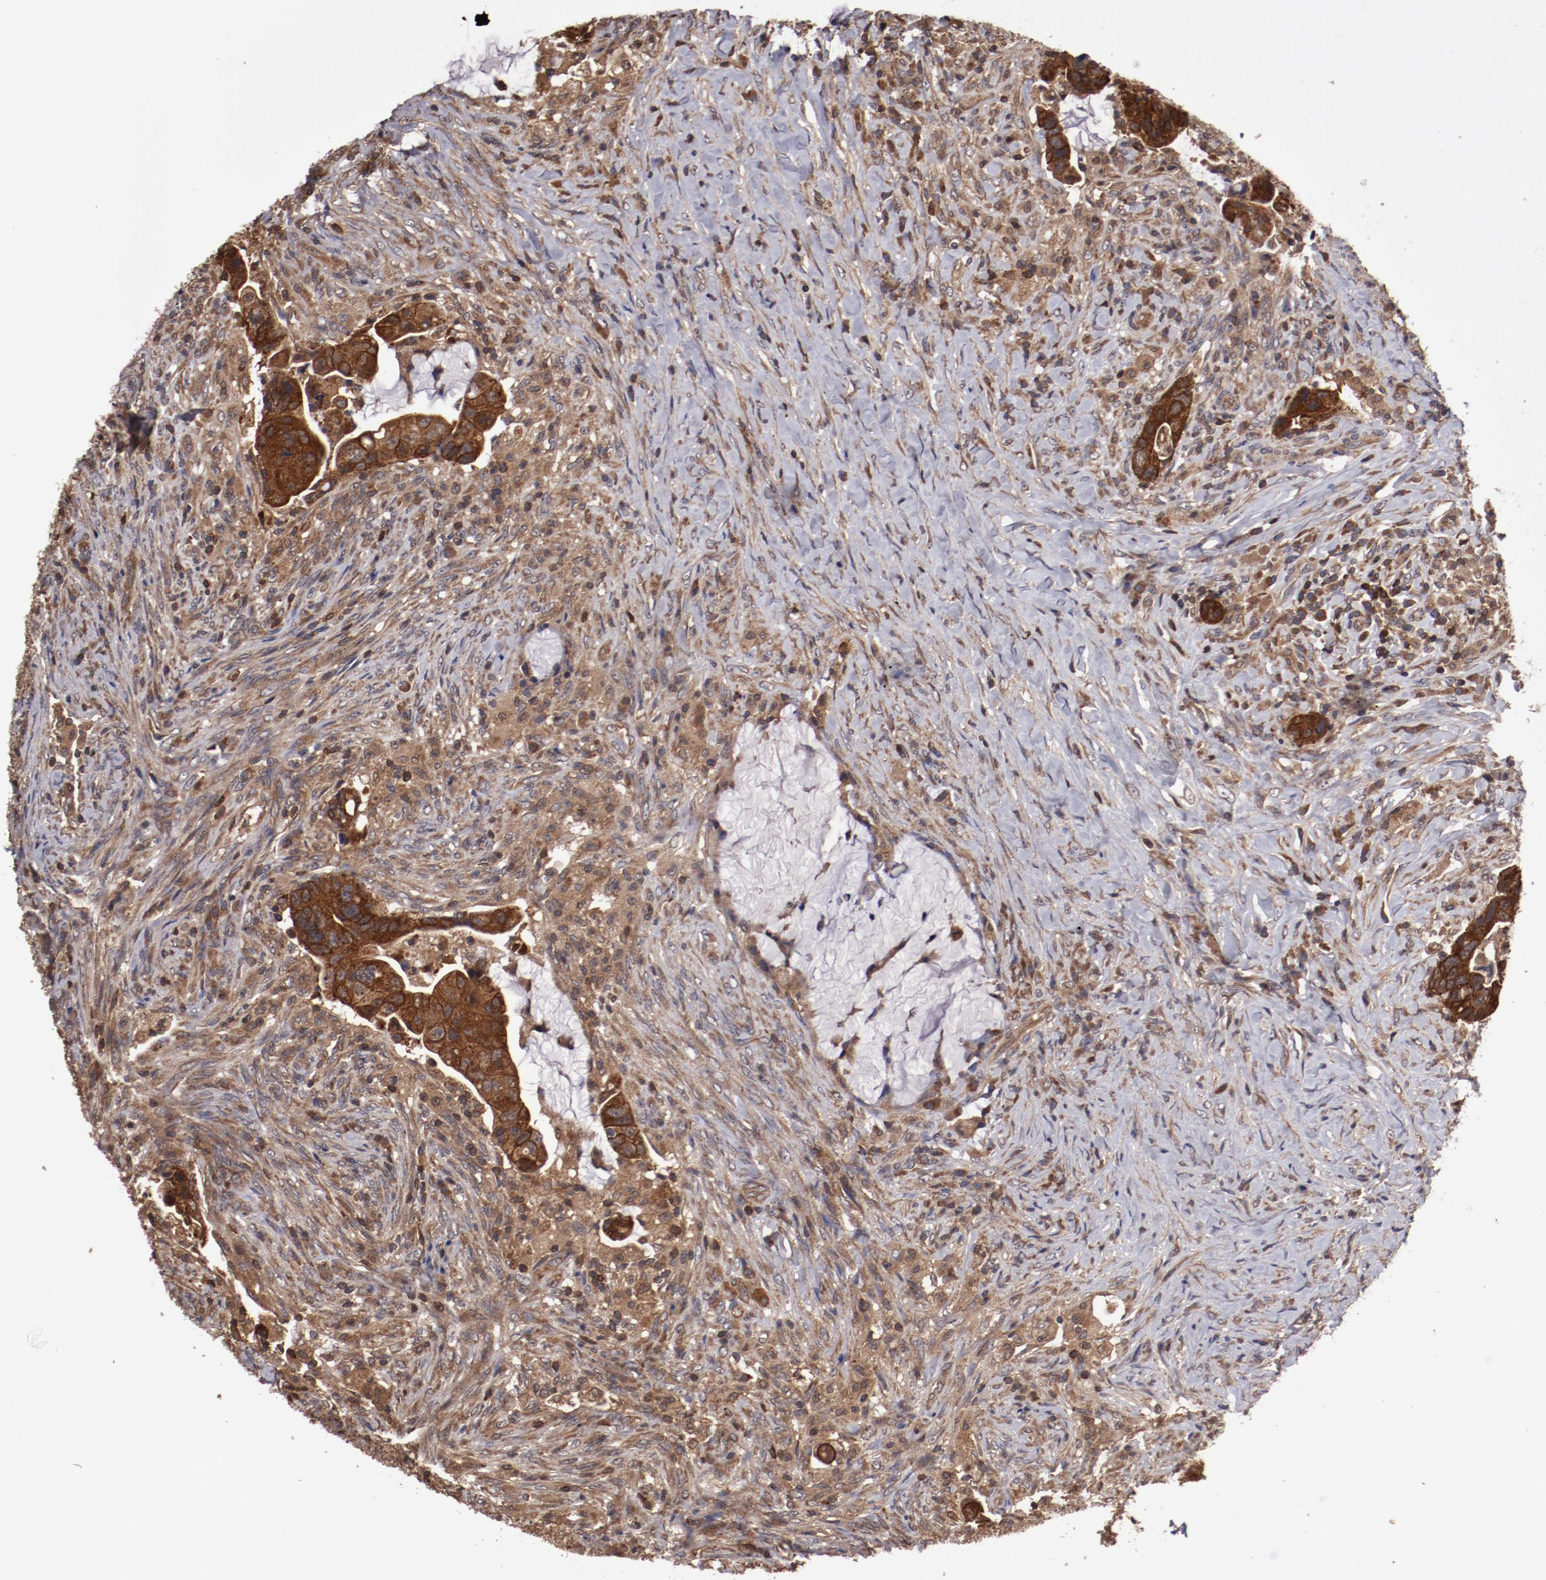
{"staining": {"intensity": "strong", "quantity": ">75%", "location": "cytoplasmic/membranous"}, "tissue": "colorectal cancer", "cell_type": "Tumor cells", "image_type": "cancer", "snomed": [{"axis": "morphology", "description": "Adenocarcinoma, NOS"}, {"axis": "topography", "description": "Rectum"}], "caption": "High-power microscopy captured an IHC histopathology image of adenocarcinoma (colorectal), revealing strong cytoplasmic/membranous positivity in about >75% of tumor cells. (IHC, brightfield microscopy, high magnification).", "gene": "RPS6KA6", "patient": {"sex": "female", "age": 71}}